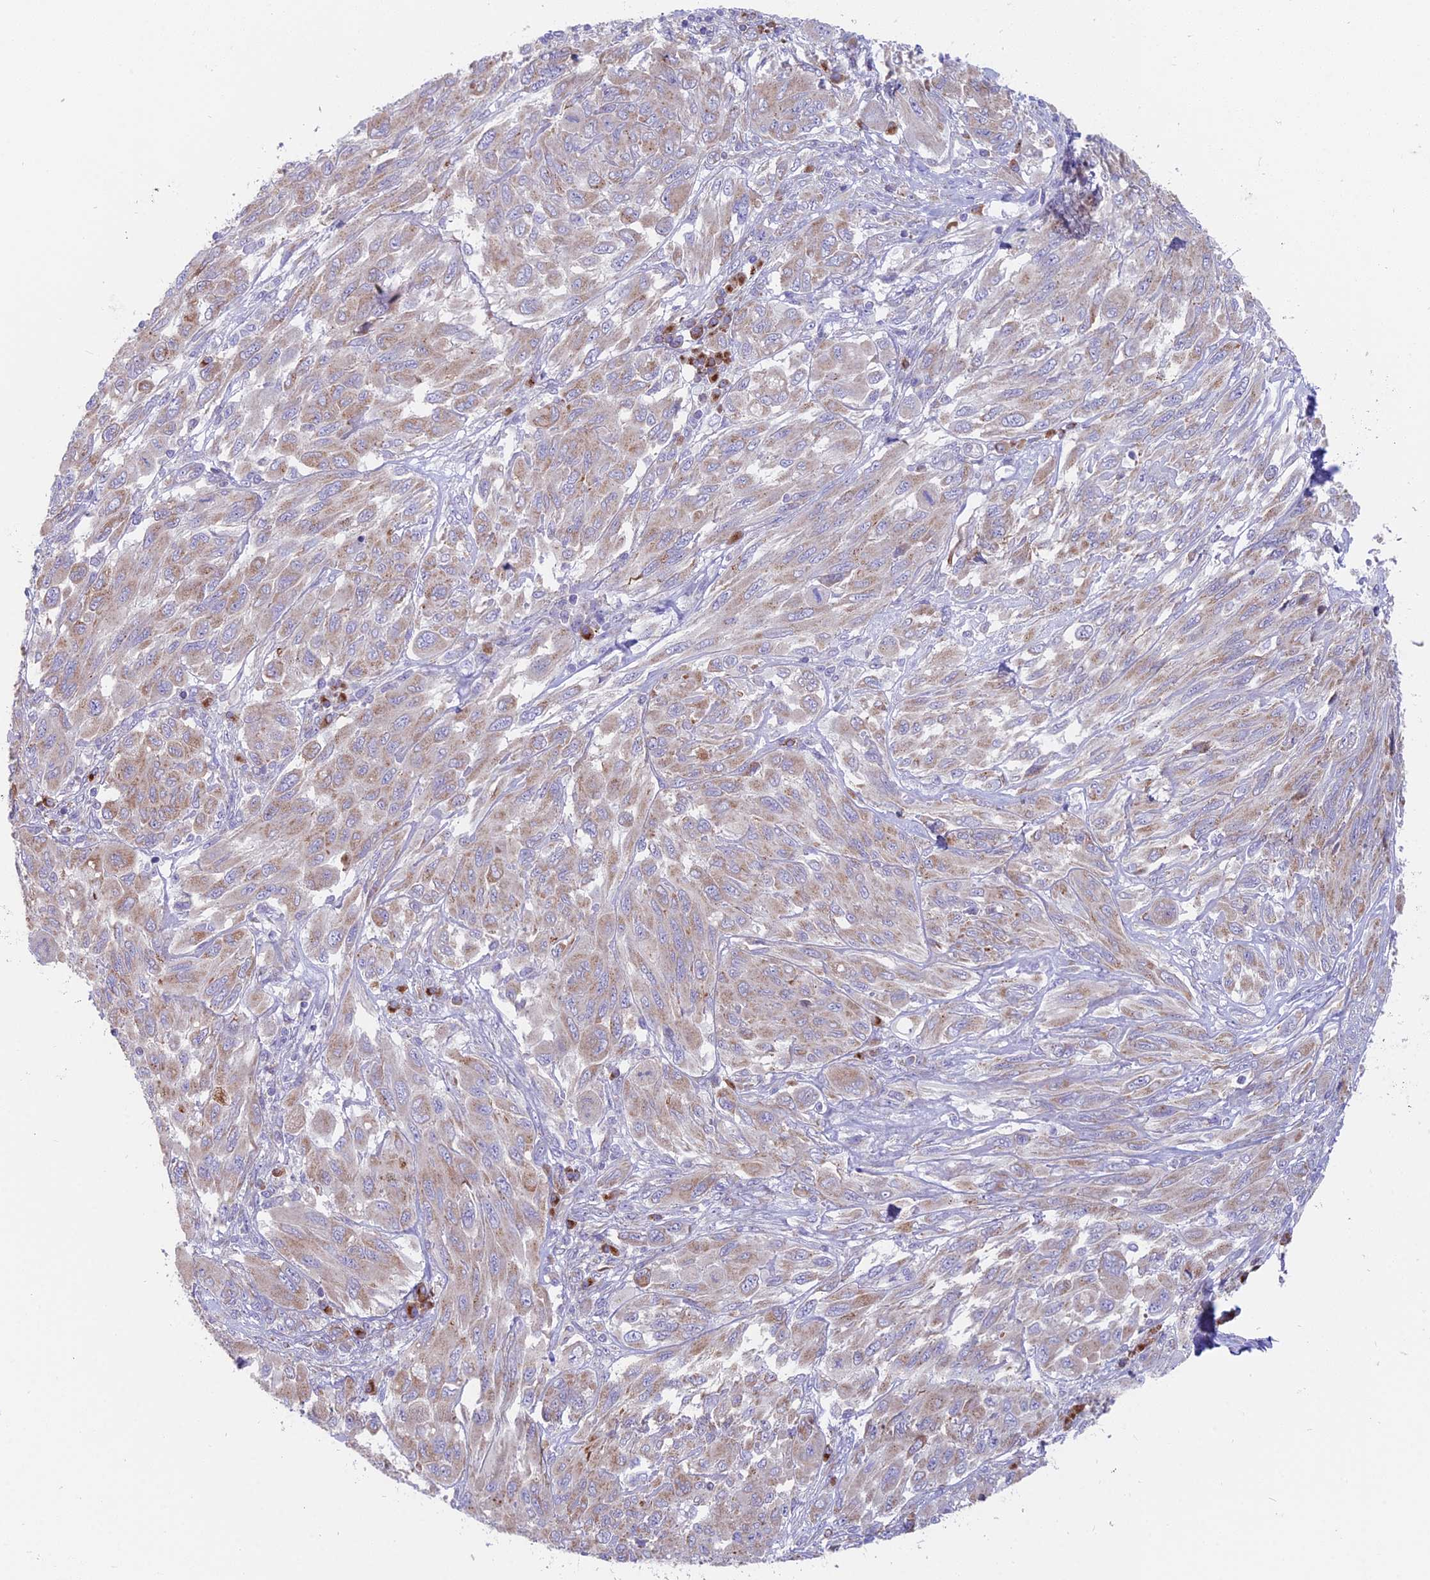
{"staining": {"intensity": "moderate", "quantity": "25%-75%", "location": "cytoplasmic/membranous"}, "tissue": "melanoma", "cell_type": "Tumor cells", "image_type": "cancer", "snomed": [{"axis": "morphology", "description": "Malignant melanoma, NOS"}, {"axis": "topography", "description": "Skin"}], "caption": "Immunohistochemical staining of human melanoma exhibits medium levels of moderate cytoplasmic/membranous protein positivity in about 25%-75% of tumor cells. (DAB IHC with brightfield microscopy, high magnification).", "gene": "TBC1D20", "patient": {"sex": "female", "age": 91}}